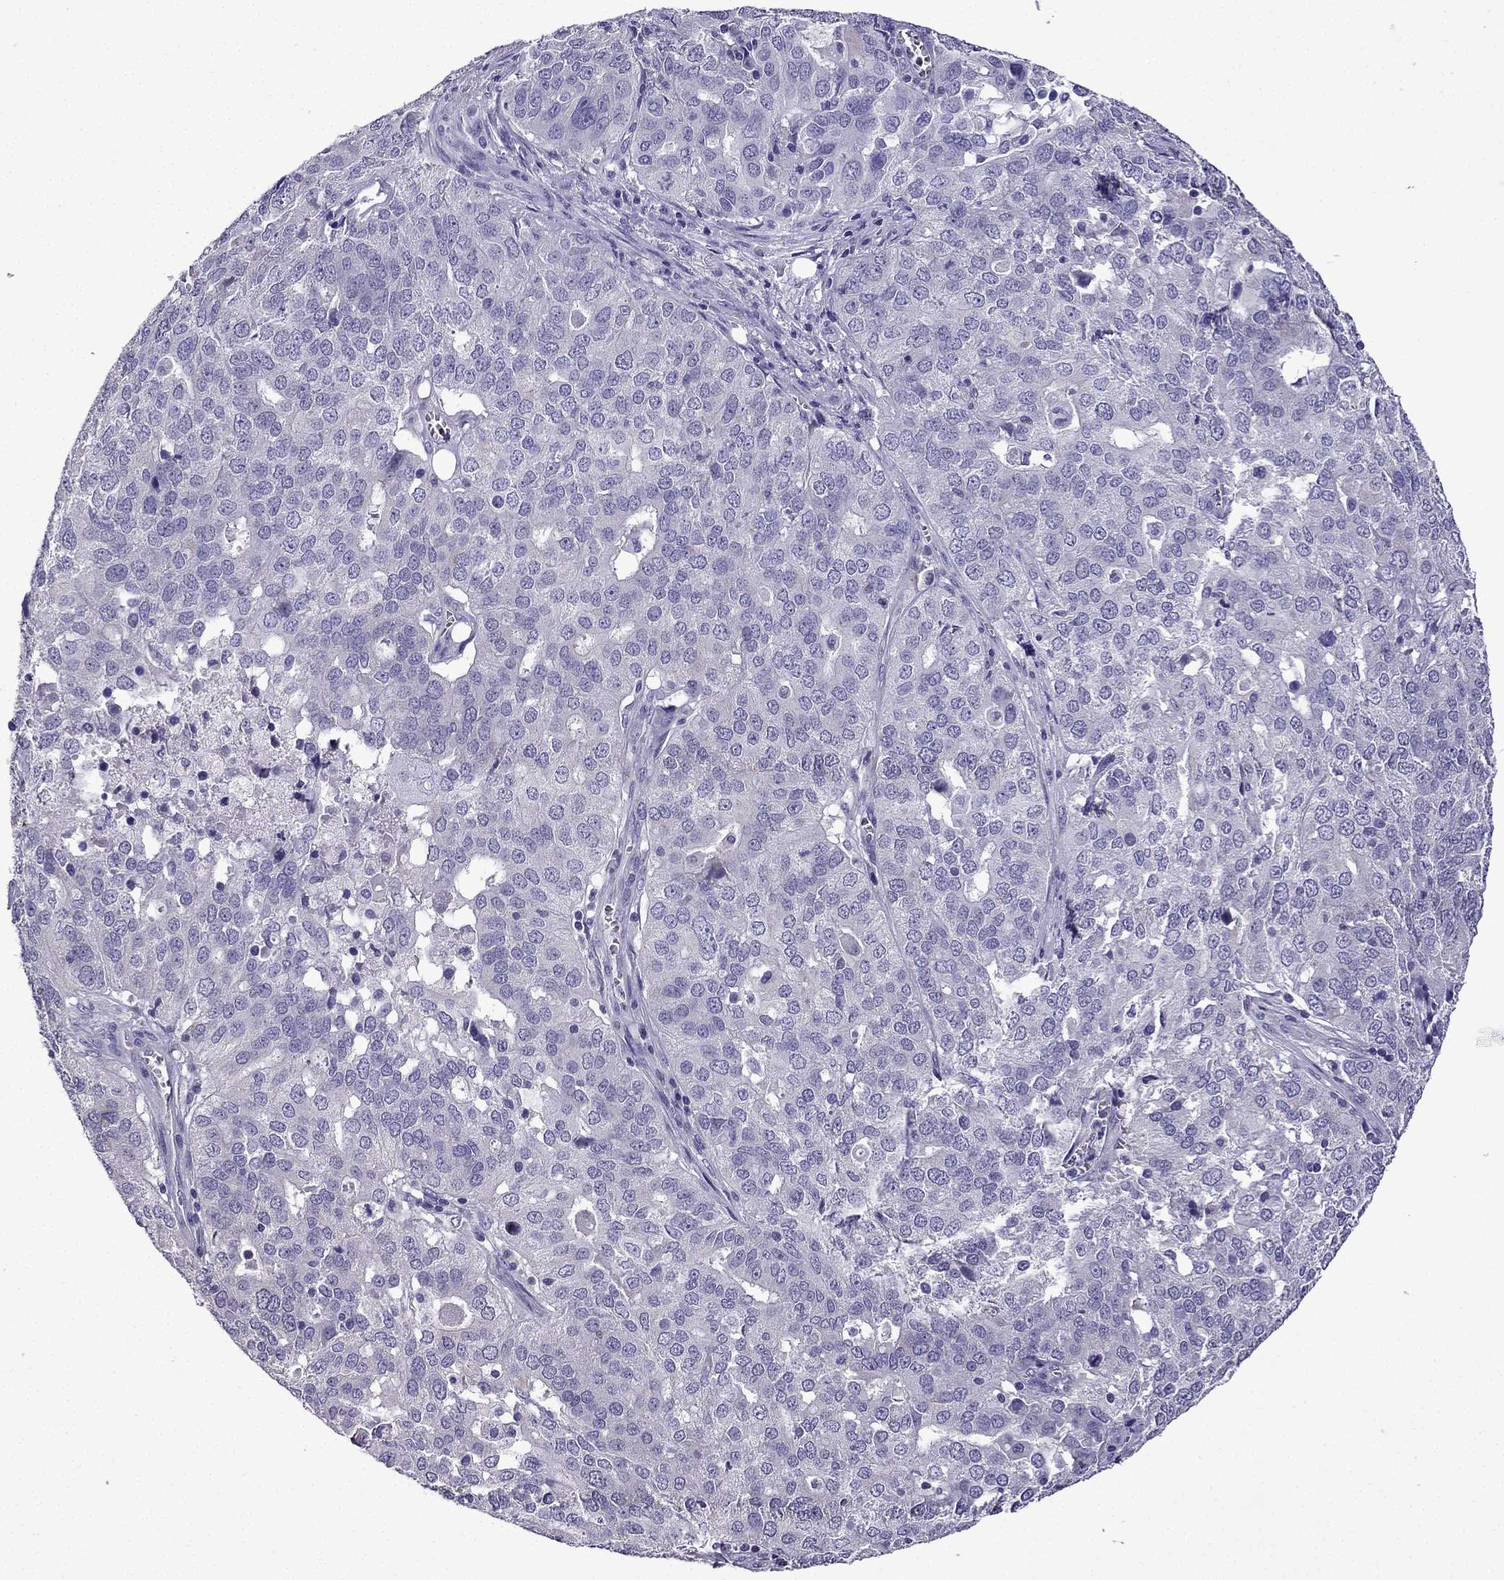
{"staining": {"intensity": "negative", "quantity": "none", "location": "none"}, "tissue": "ovarian cancer", "cell_type": "Tumor cells", "image_type": "cancer", "snomed": [{"axis": "morphology", "description": "Carcinoma, endometroid"}, {"axis": "topography", "description": "Soft tissue"}, {"axis": "topography", "description": "Ovary"}], "caption": "DAB (3,3'-diaminobenzidine) immunohistochemical staining of ovarian cancer shows no significant expression in tumor cells.", "gene": "TTN", "patient": {"sex": "female", "age": 52}}